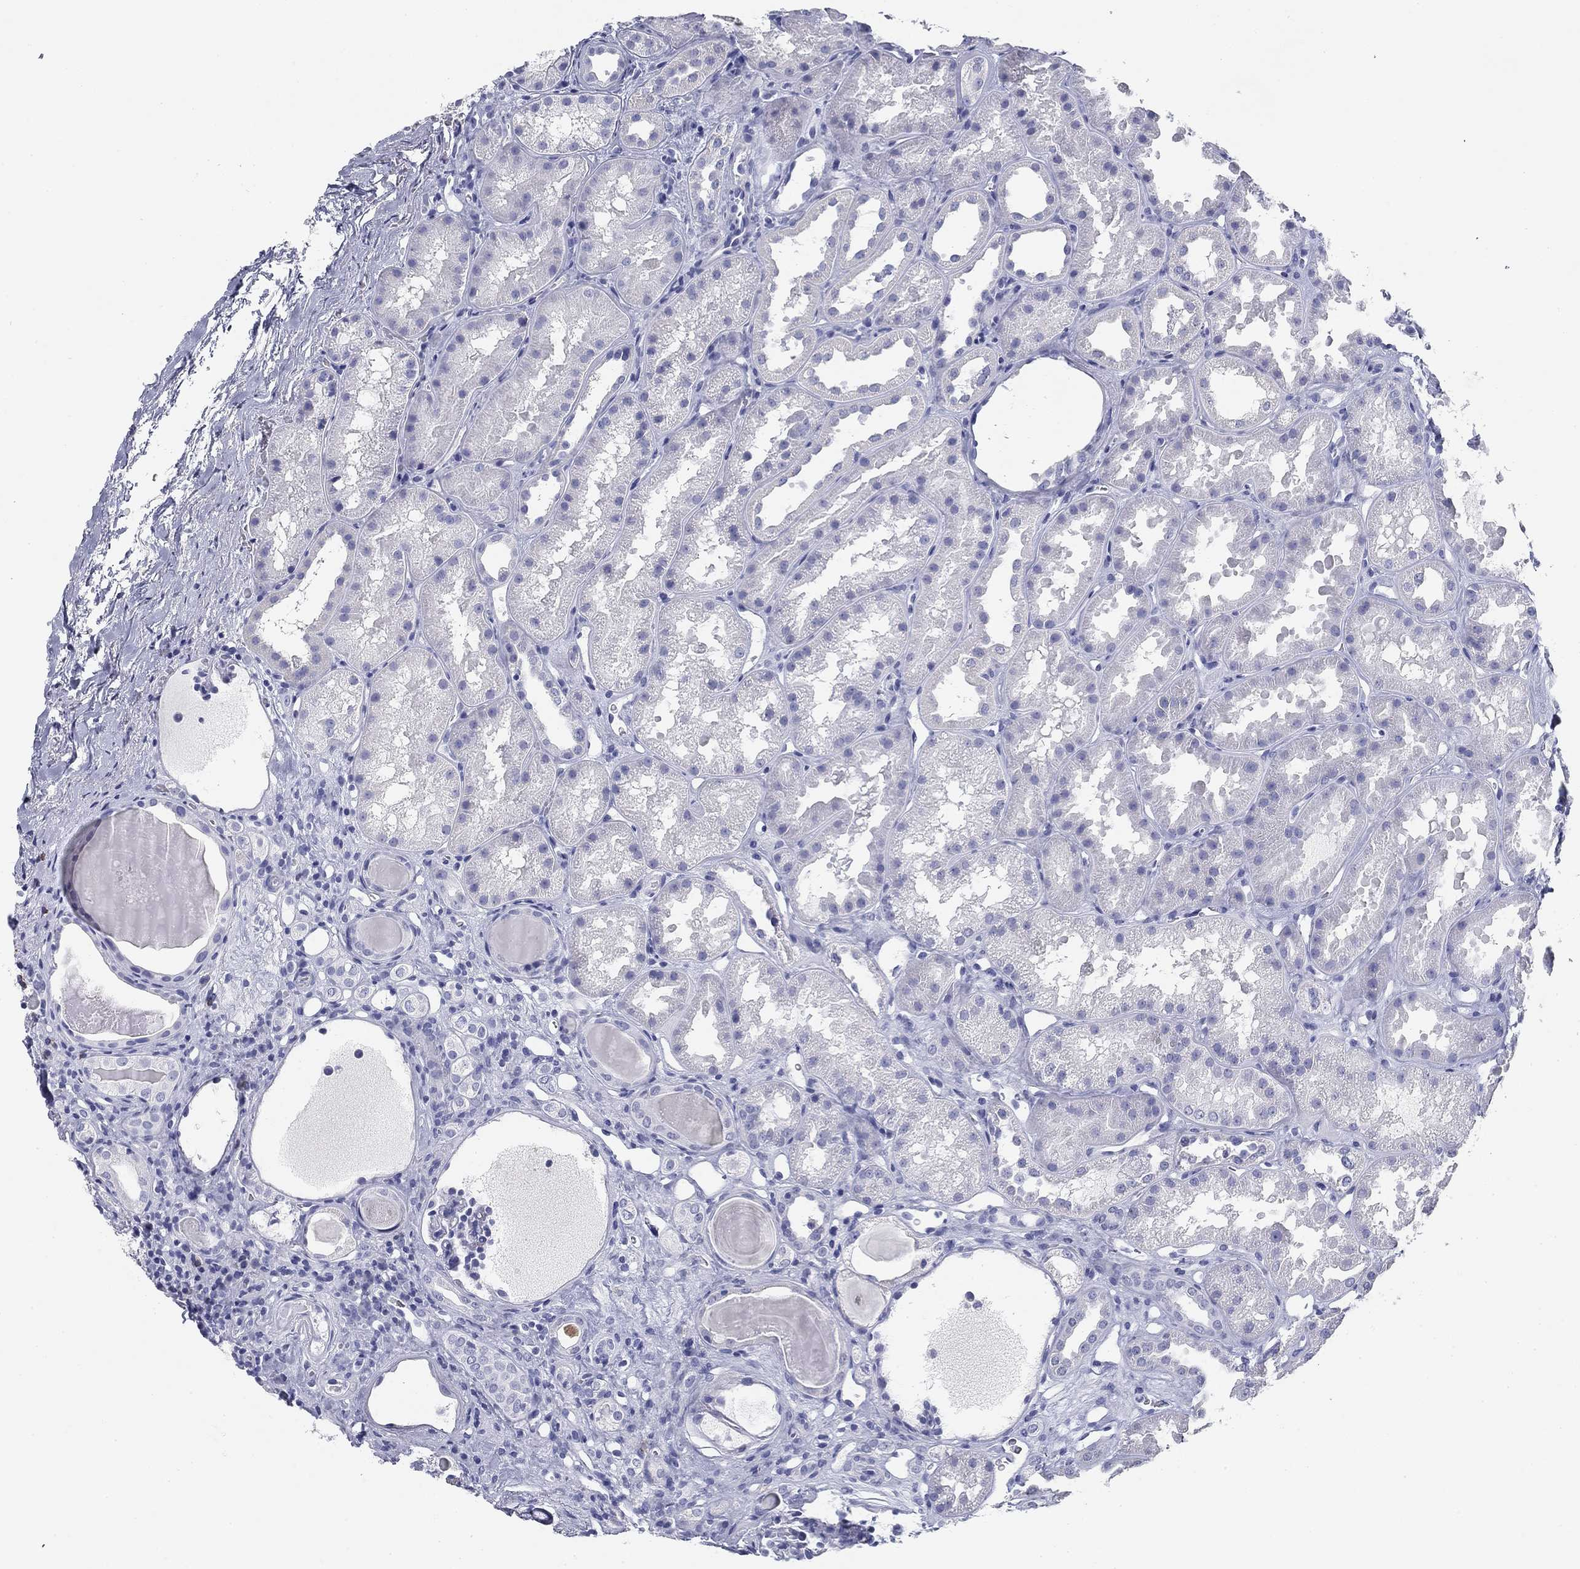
{"staining": {"intensity": "negative", "quantity": "none", "location": "none"}, "tissue": "kidney", "cell_type": "Cells in glomeruli", "image_type": "normal", "snomed": [{"axis": "morphology", "description": "Normal tissue, NOS"}, {"axis": "topography", "description": "Kidney"}], "caption": "IHC micrograph of benign human kidney stained for a protein (brown), which exhibits no expression in cells in glomeruli.", "gene": "CD79B", "patient": {"sex": "male", "age": 61}}